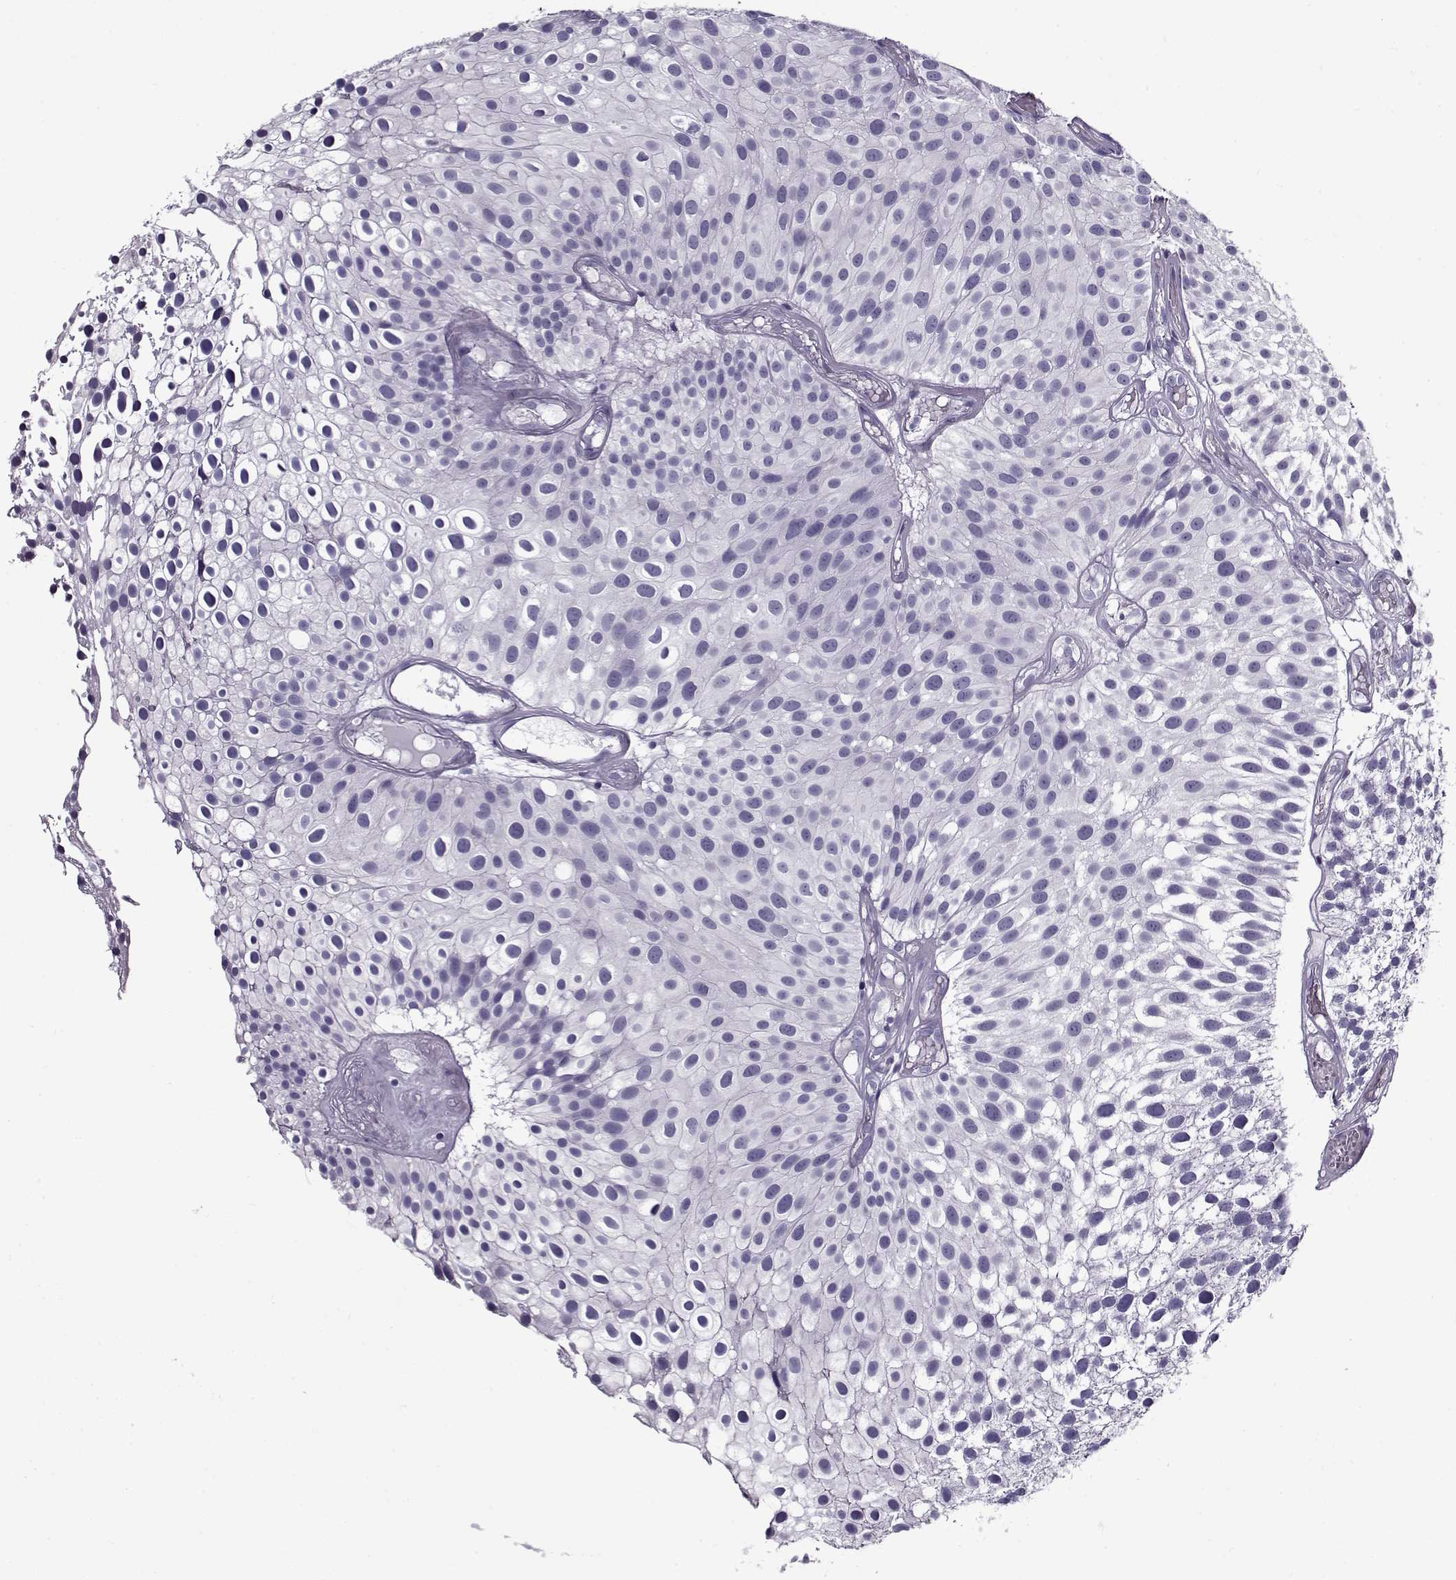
{"staining": {"intensity": "negative", "quantity": "none", "location": "none"}, "tissue": "urothelial cancer", "cell_type": "Tumor cells", "image_type": "cancer", "snomed": [{"axis": "morphology", "description": "Urothelial carcinoma, Low grade"}, {"axis": "topography", "description": "Urinary bladder"}], "caption": "IHC photomicrograph of neoplastic tissue: human urothelial cancer stained with DAB (3,3'-diaminobenzidine) shows no significant protein positivity in tumor cells.", "gene": "GAGE2A", "patient": {"sex": "male", "age": 79}}